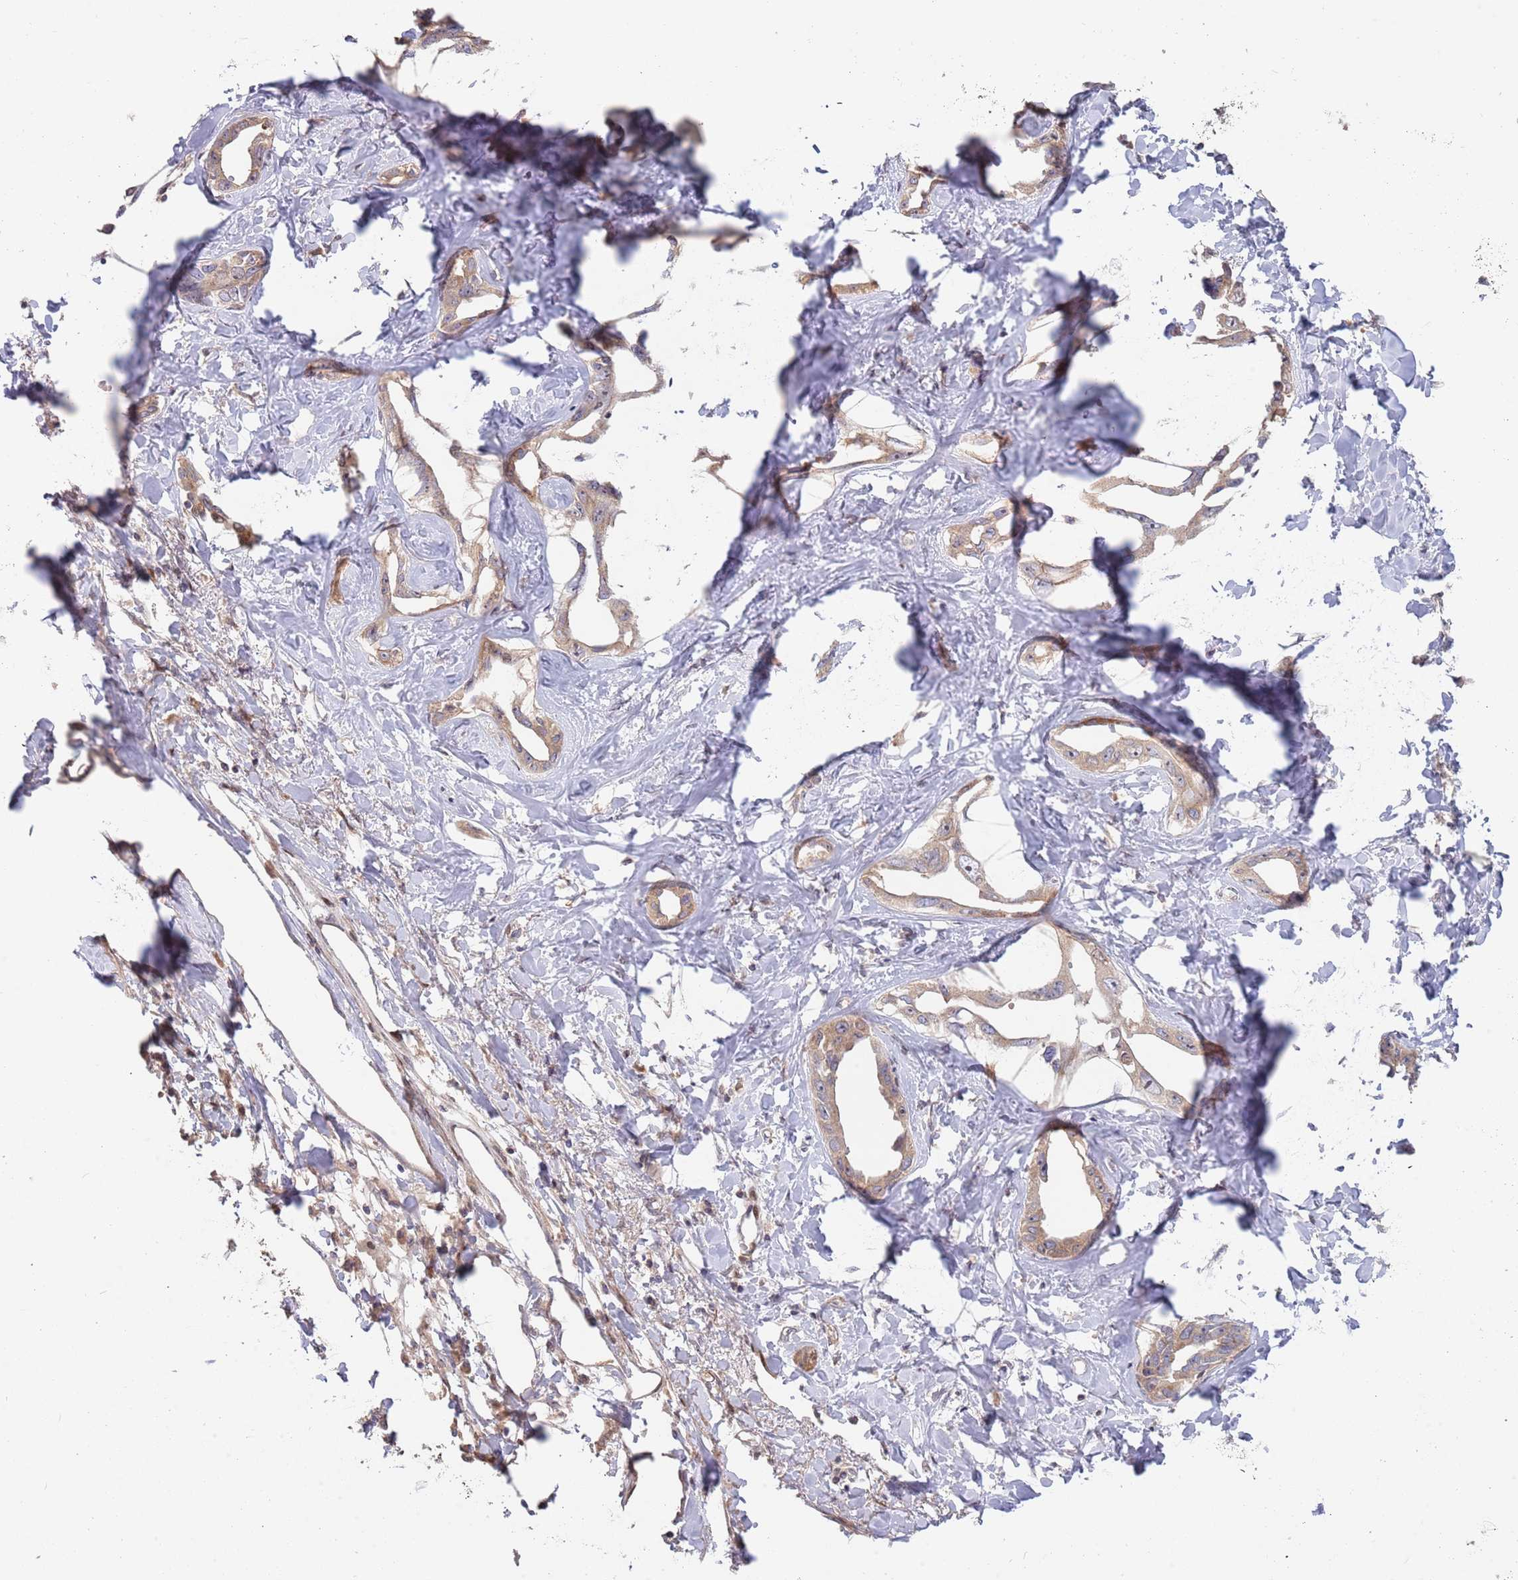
{"staining": {"intensity": "weak", "quantity": ">75%", "location": "cytoplasmic/membranous"}, "tissue": "liver cancer", "cell_type": "Tumor cells", "image_type": "cancer", "snomed": [{"axis": "morphology", "description": "Cholangiocarcinoma"}, {"axis": "topography", "description": "Liver"}], "caption": "Immunohistochemical staining of human liver cancer shows low levels of weak cytoplasmic/membranous protein positivity in about >75% of tumor cells.", "gene": "SYNDIG1L", "patient": {"sex": "male", "age": 59}}